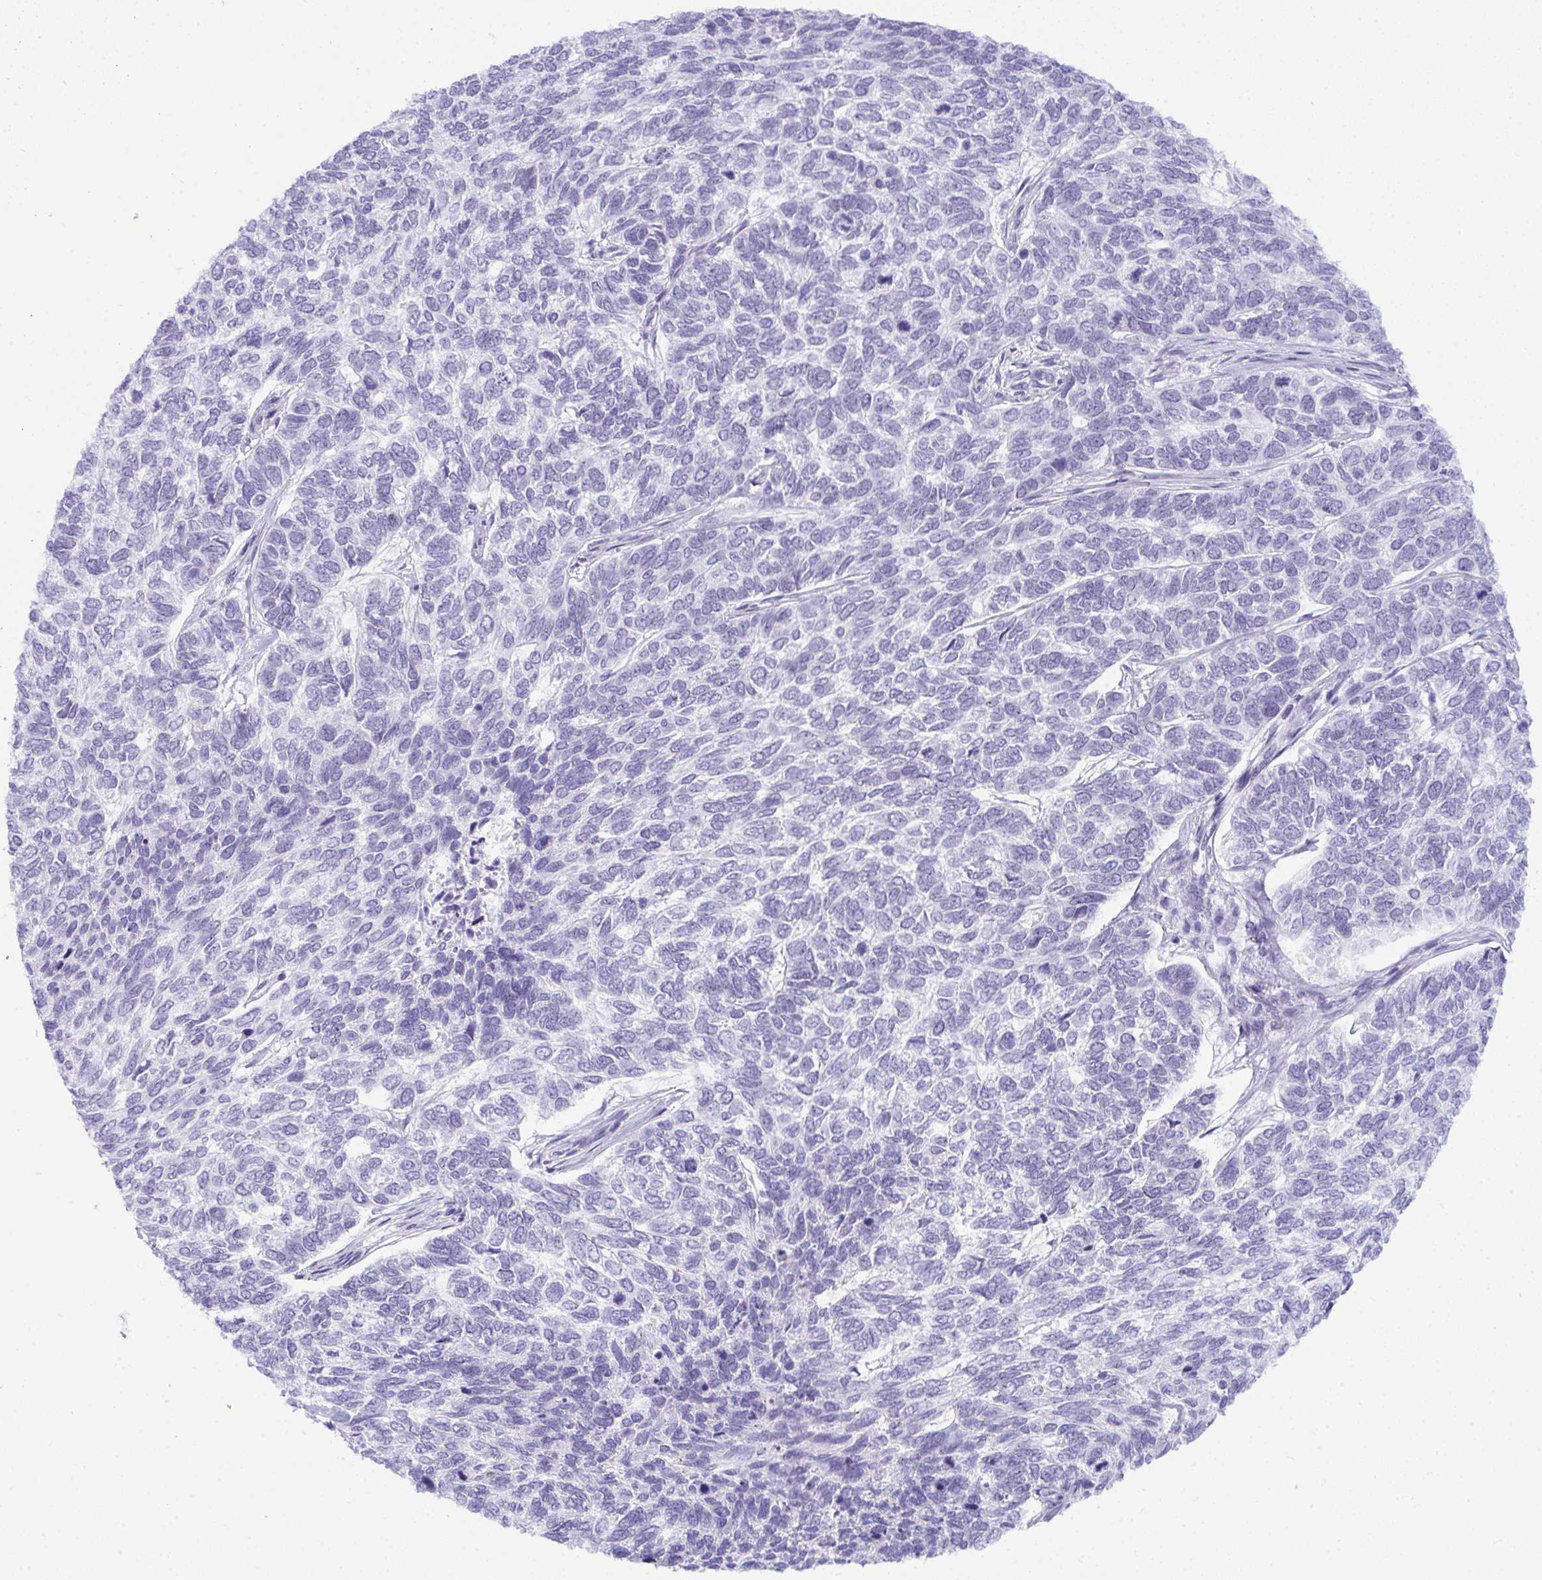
{"staining": {"intensity": "negative", "quantity": "none", "location": "none"}, "tissue": "skin cancer", "cell_type": "Tumor cells", "image_type": "cancer", "snomed": [{"axis": "morphology", "description": "Basal cell carcinoma"}, {"axis": "topography", "description": "Skin"}], "caption": "Skin basal cell carcinoma stained for a protein using IHC demonstrates no staining tumor cells.", "gene": "CDK13", "patient": {"sex": "female", "age": 65}}